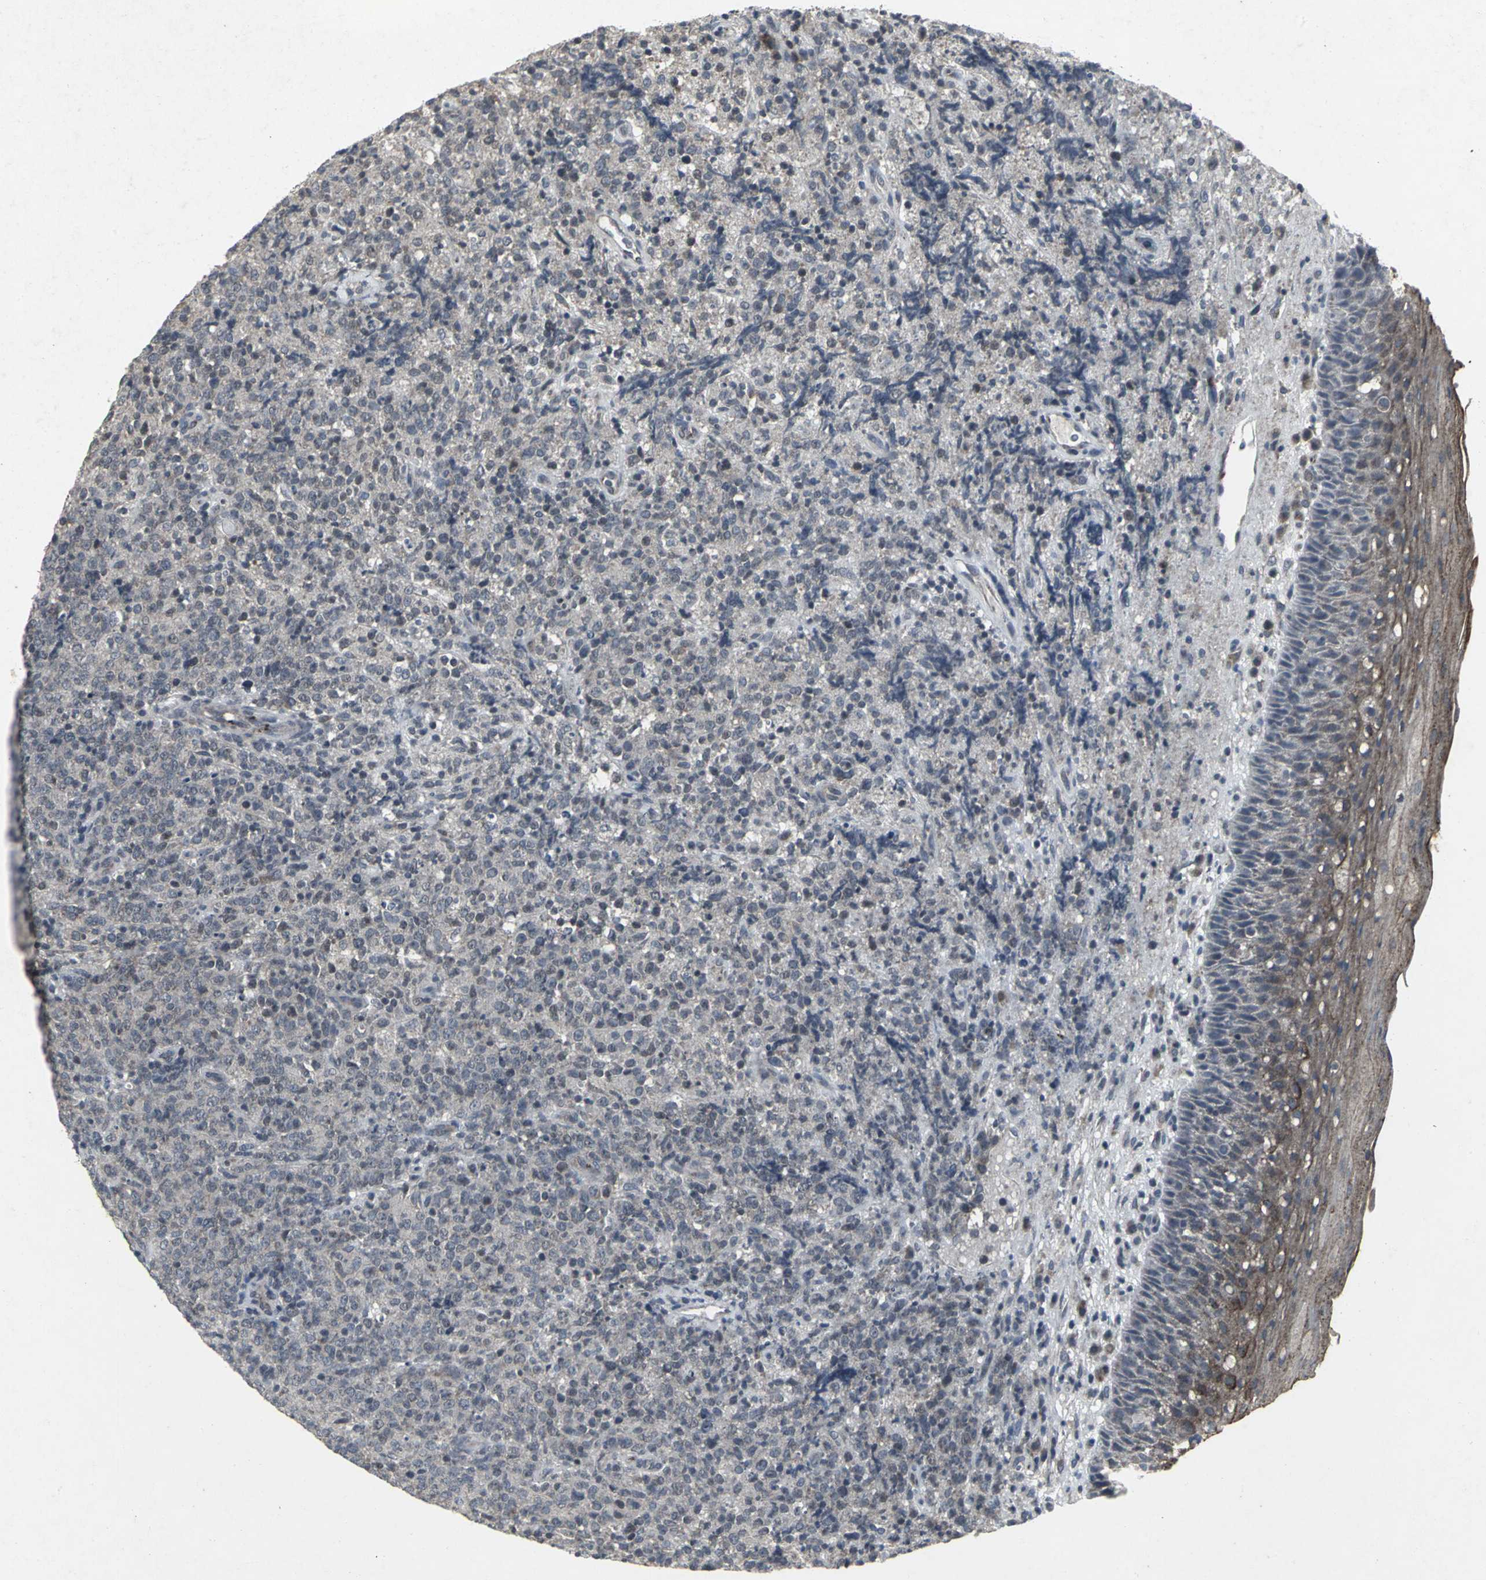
{"staining": {"intensity": "weak", "quantity": "<25%", "location": "cytoplasmic/membranous"}, "tissue": "lymphoma", "cell_type": "Tumor cells", "image_type": "cancer", "snomed": [{"axis": "morphology", "description": "Malignant lymphoma, non-Hodgkin's type, High grade"}, {"axis": "topography", "description": "Tonsil"}], "caption": "Protein analysis of high-grade malignant lymphoma, non-Hodgkin's type exhibits no significant staining in tumor cells.", "gene": "BMP4", "patient": {"sex": "female", "age": 36}}